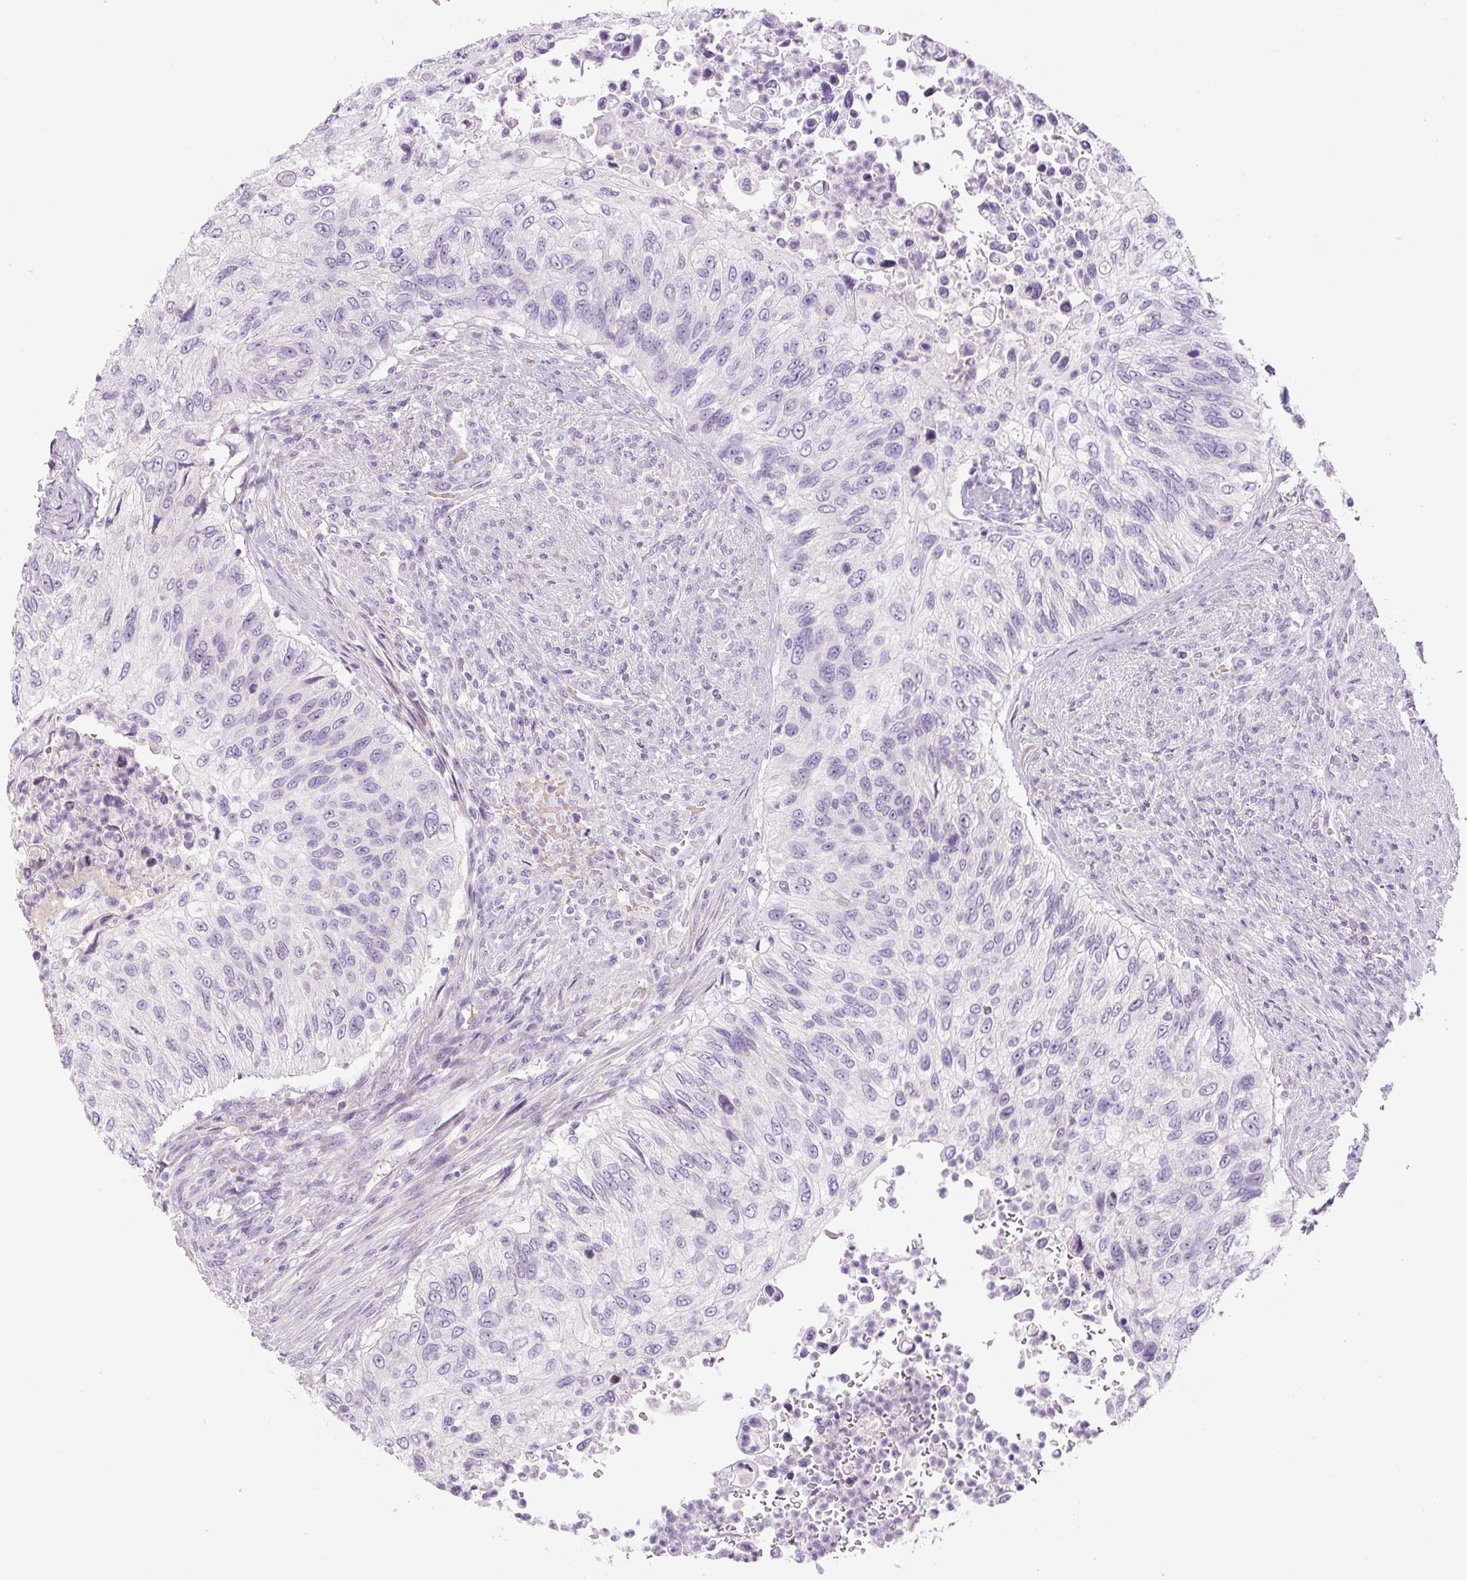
{"staining": {"intensity": "negative", "quantity": "none", "location": "none"}, "tissue": "urothelial cancer", "cell_type": "Tumor cells", "image_type": "cancer", "snomed": [{"axis": "morphology", "description": "Urothelial carcinoma, High grade"}, {"axis": "topography", "description": "Urinary bladder"}], "caption": "A photomicrograph of urothelial carcinoma (high-grade) stained for a protein reveals no brown staining in tumor cells.", "gene": "YIF1B", "patient": {"sex": "female", "age": 60}}